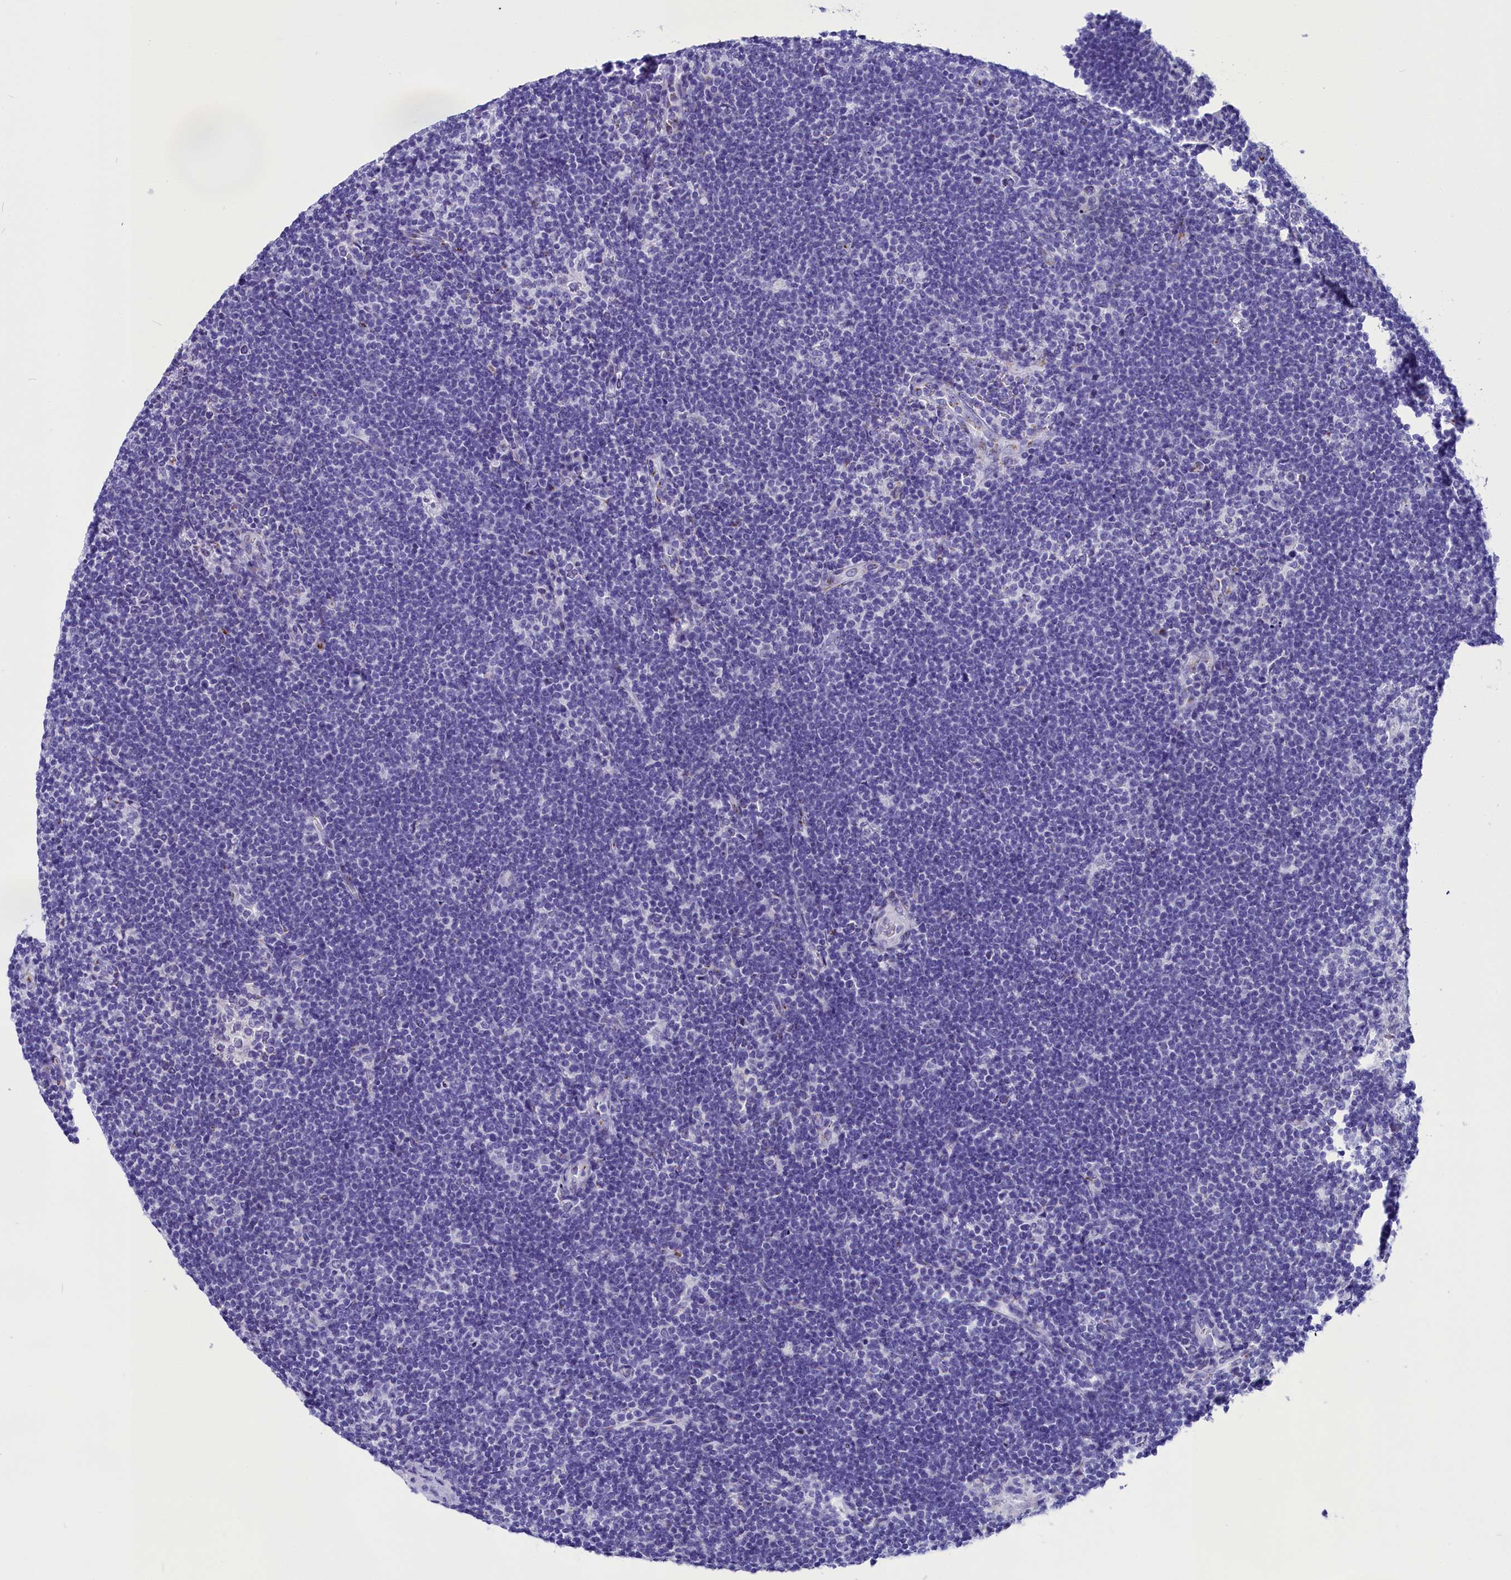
{"staining": {"intensity": "negative", "quantity": "none", "location": "none"}, "tissue": "lymphoma", "cell_type": "Tumor cells", "image_type": "cancer", "snomed": [{"axis": "morphology", "description": "Hodgkin's disease, NOS"}, {"axis": "topography", "description": "Lymph node"}], "caption": "Tumor cells are negative for protein expression in human lymphoma. (DAB immunohistochemistry (IHC) visualized using brightfield microscopy, high magnification).", "gene": "AP3B2", "patient": {"sex": "female", "age": 57}}